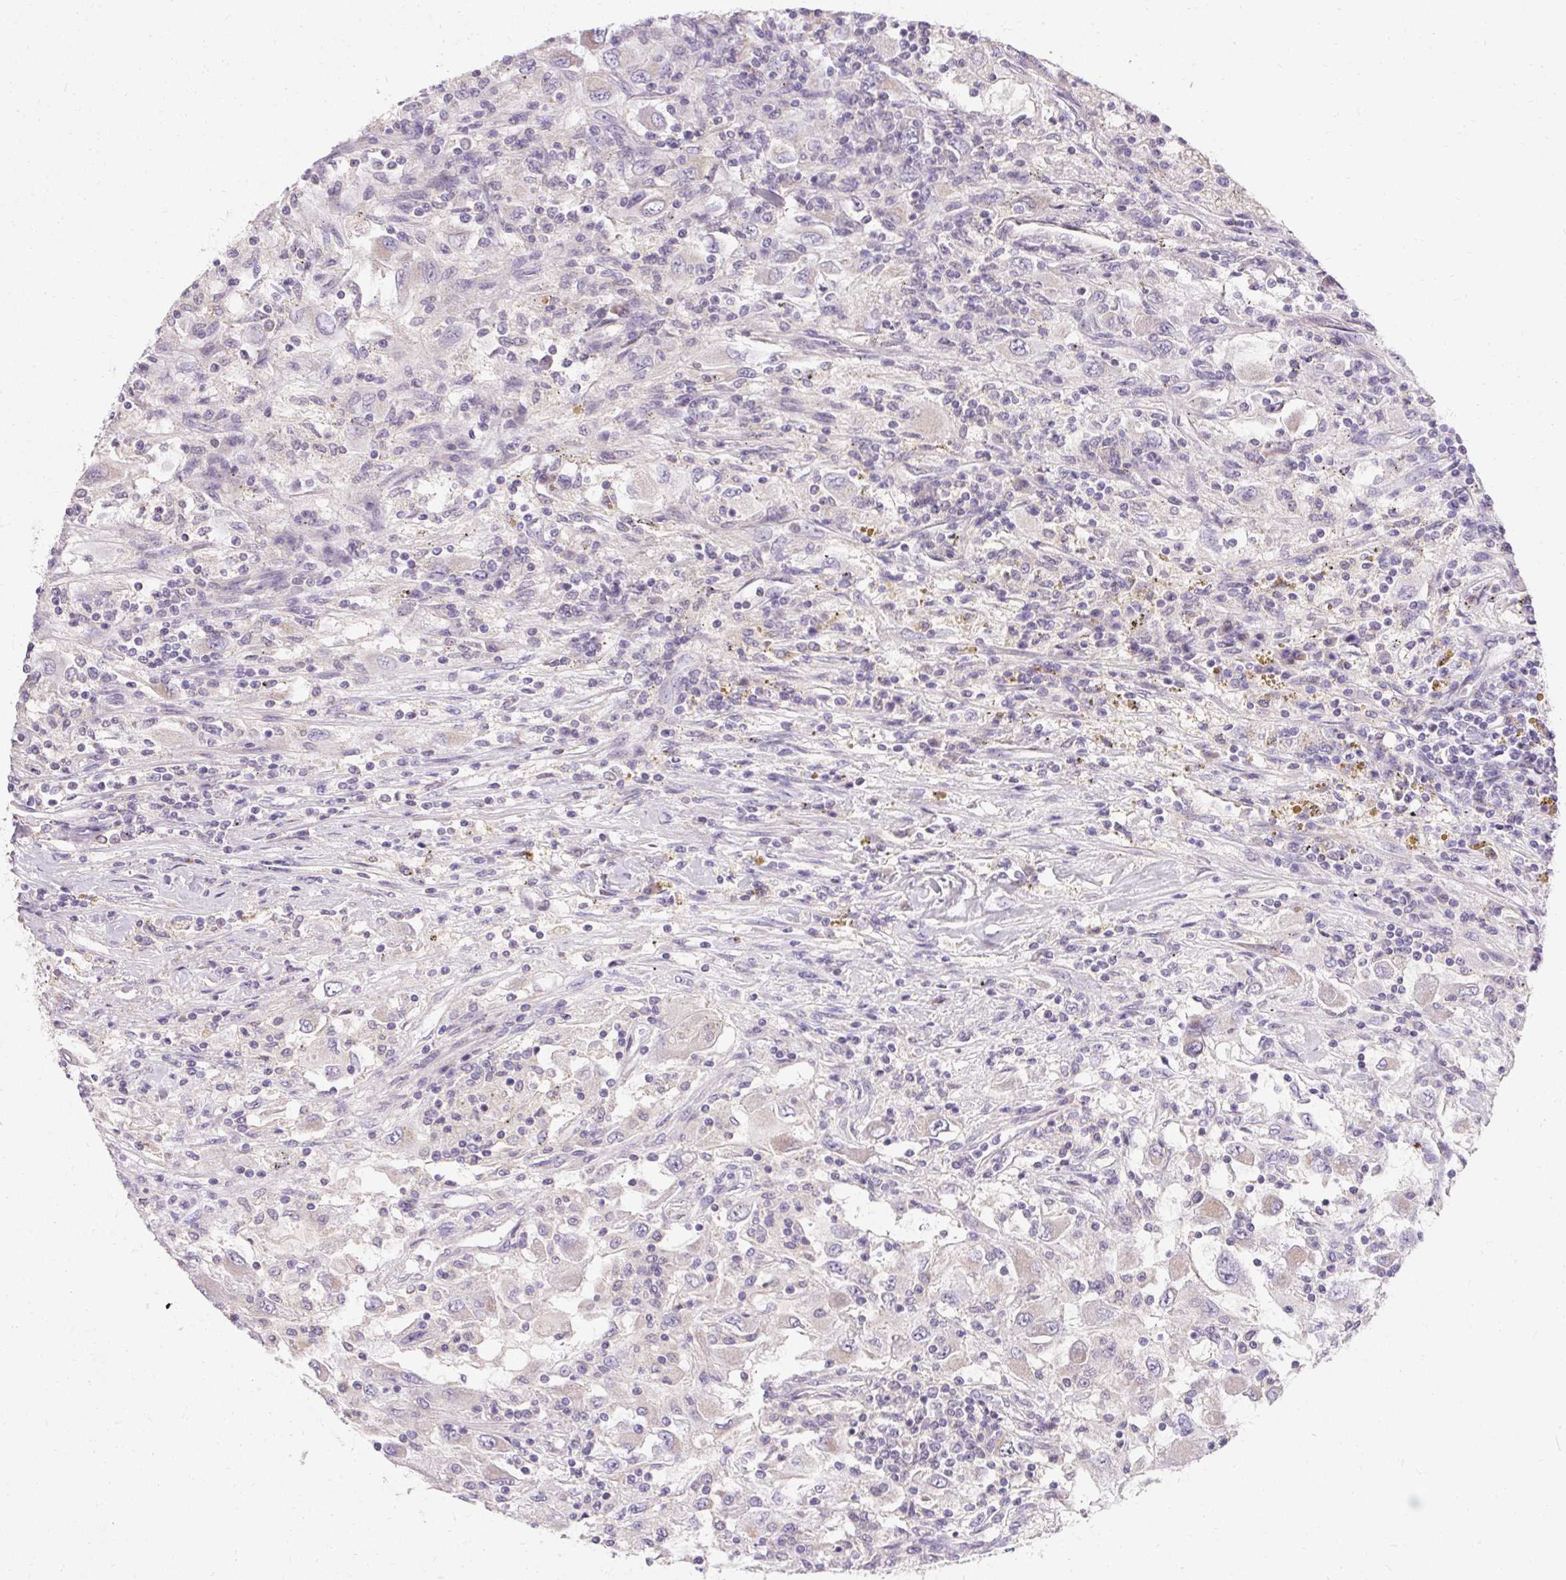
{"staining": {"intensity": "negative", "quantity": "none", "location": "none"}, "tissue": "renal cancer", "cell_type": "Tumor cells", "image_type": "cancer", "snomed": [{"axis": "morphology", "description": "Adenocarcinoma, NOS"}, {"axis": "topography", "description": "Kidney"}], "caption": "IHC image of human renal adenocarcinoma stained for a protein (brown), which exhibits no staining in tumor cells.", "gene": "TRIP13", "patient": {"sex": "female", "age": 67}}